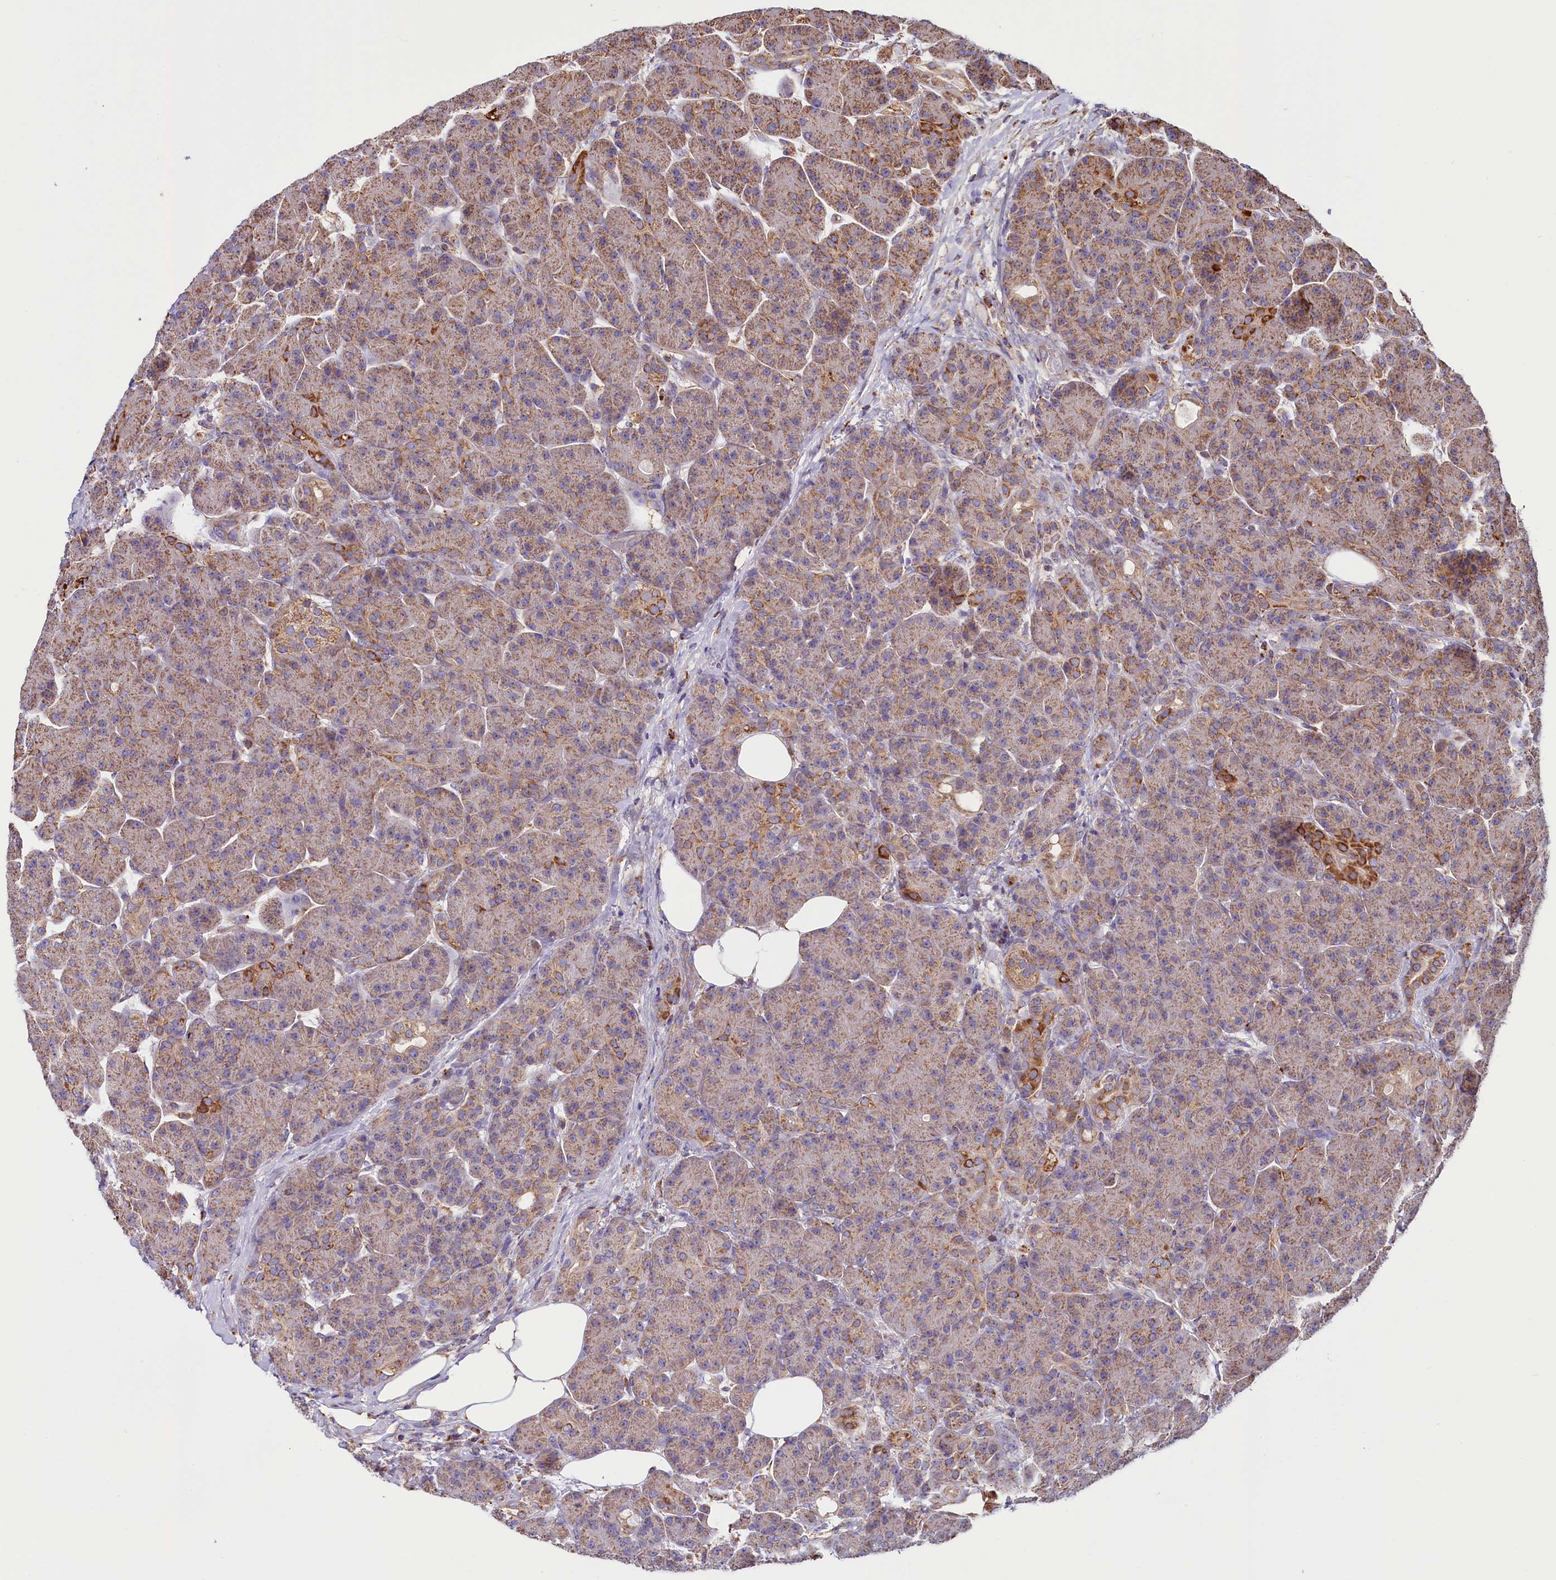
{"staining": {"intensity": "moderate", "quantity": ">75%", "location": "cytoplasmic/membranous"}, "tissue": "pancreas", "cell_type": "Exocrine glandular cells", "image_type": "normal", "snomed": [{"axis": "morphology", "description": "Normal tissue, NOS"}, {"axis": "topography", "description": "Pancreas"}], "caption": "Brown immunohistochemical staining in unremarkable pancreas demonstrates moderate cytoplasmic/membranous staining in approximately >75% of exocrine glandular cells.", "gene": "NUDT15", "patient": {"sex": "male", "age": 63}}